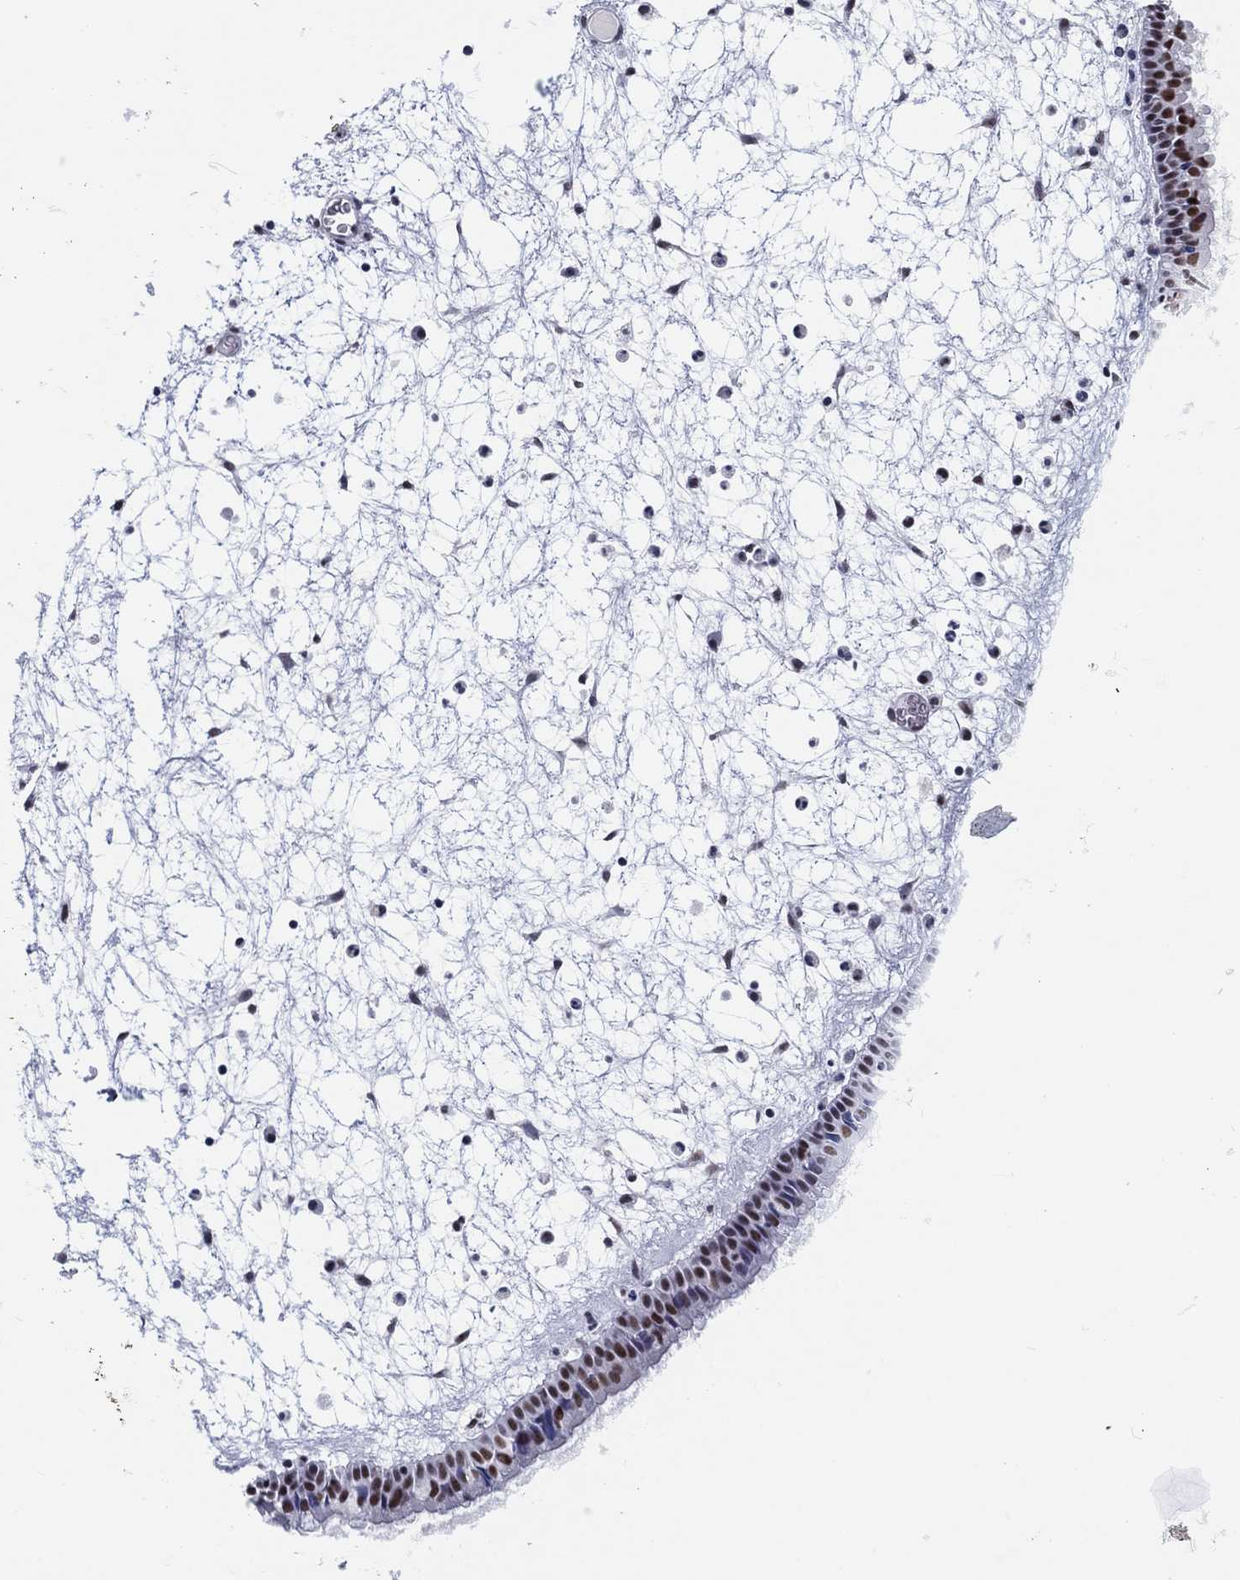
{"staining": {"intensity": "moderate", "quantity": "<25%", "location": "nuclear"}, "tissue": "nasopharynx", "cell_type": "Respiratory epithelial cells", "image_type": "normal", "snomed": [{"axis": "morphology", "description": "Normal tissue, NOS"}, {"axis": "topography", "description": "Nasopharynx"}], "caption": "Protein staining of unremarkable nasopharynx reveals moderate nuclear staining in approximately <25% of respiratory epithelial cells.", "gene": "MAPK8IP1", "patient": {"sex": "male", "age": 58}}